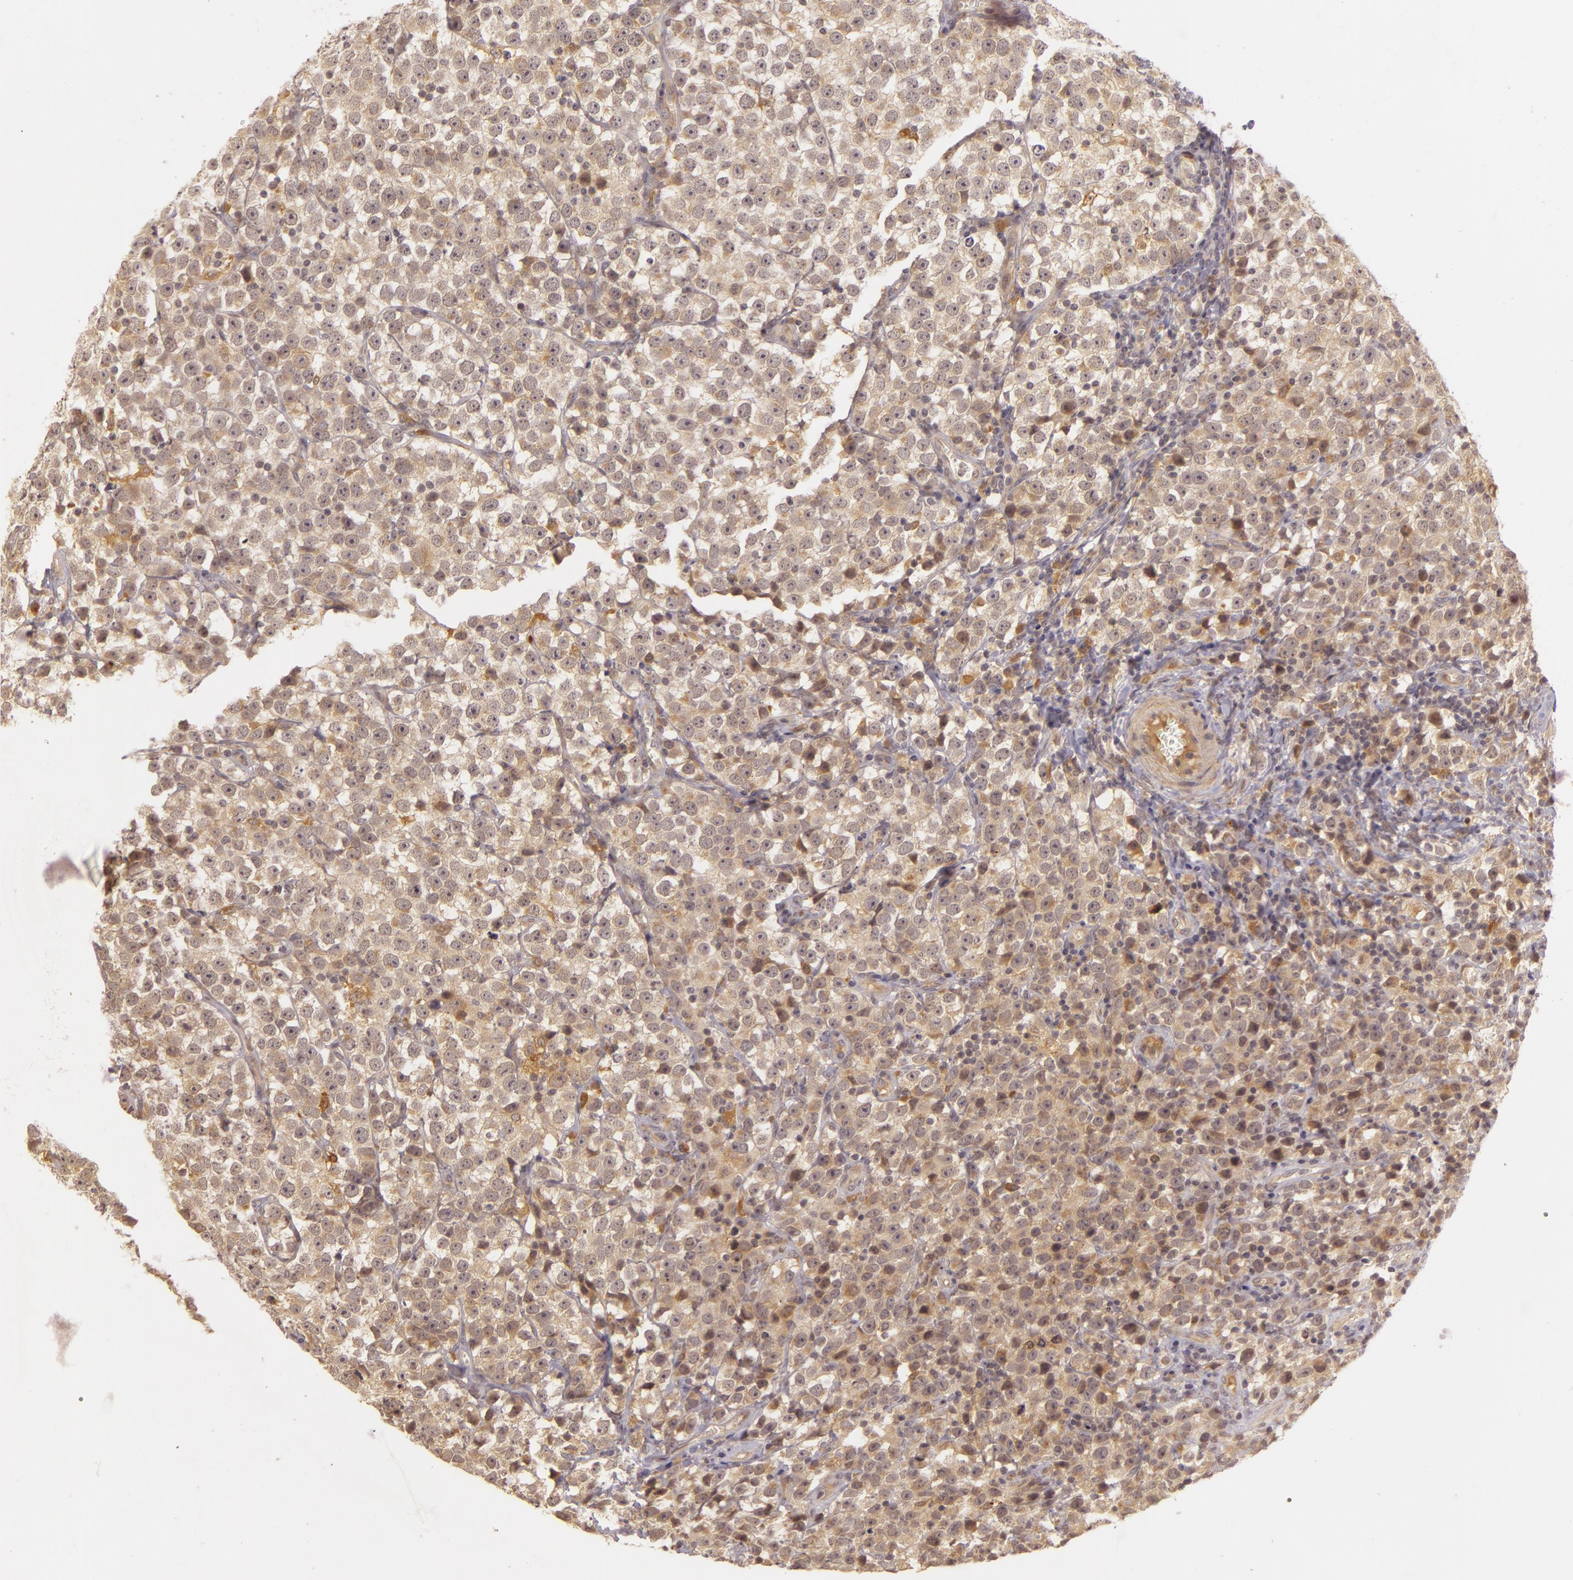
{"staining": {"intensity": "moderate", "quantity": ">75%", "location": "cytoplasmic/membranous"}, "tissue": "testis cancer", "cell_type": "Tumor cells", "image_type": "cancer", "snomed": [{"axis": "morphology", "description": "Seminoma, NOS"}, {"axis": "topography", "description": "Testis"}], "caption": "A histopathology image of testis seminoma stained for a protein reveals moderate cytoplasmic/membranous brown staining in tumor cells.", "gene": "PPP1R3F", "patient": {"sex": "male", "age": 25}}